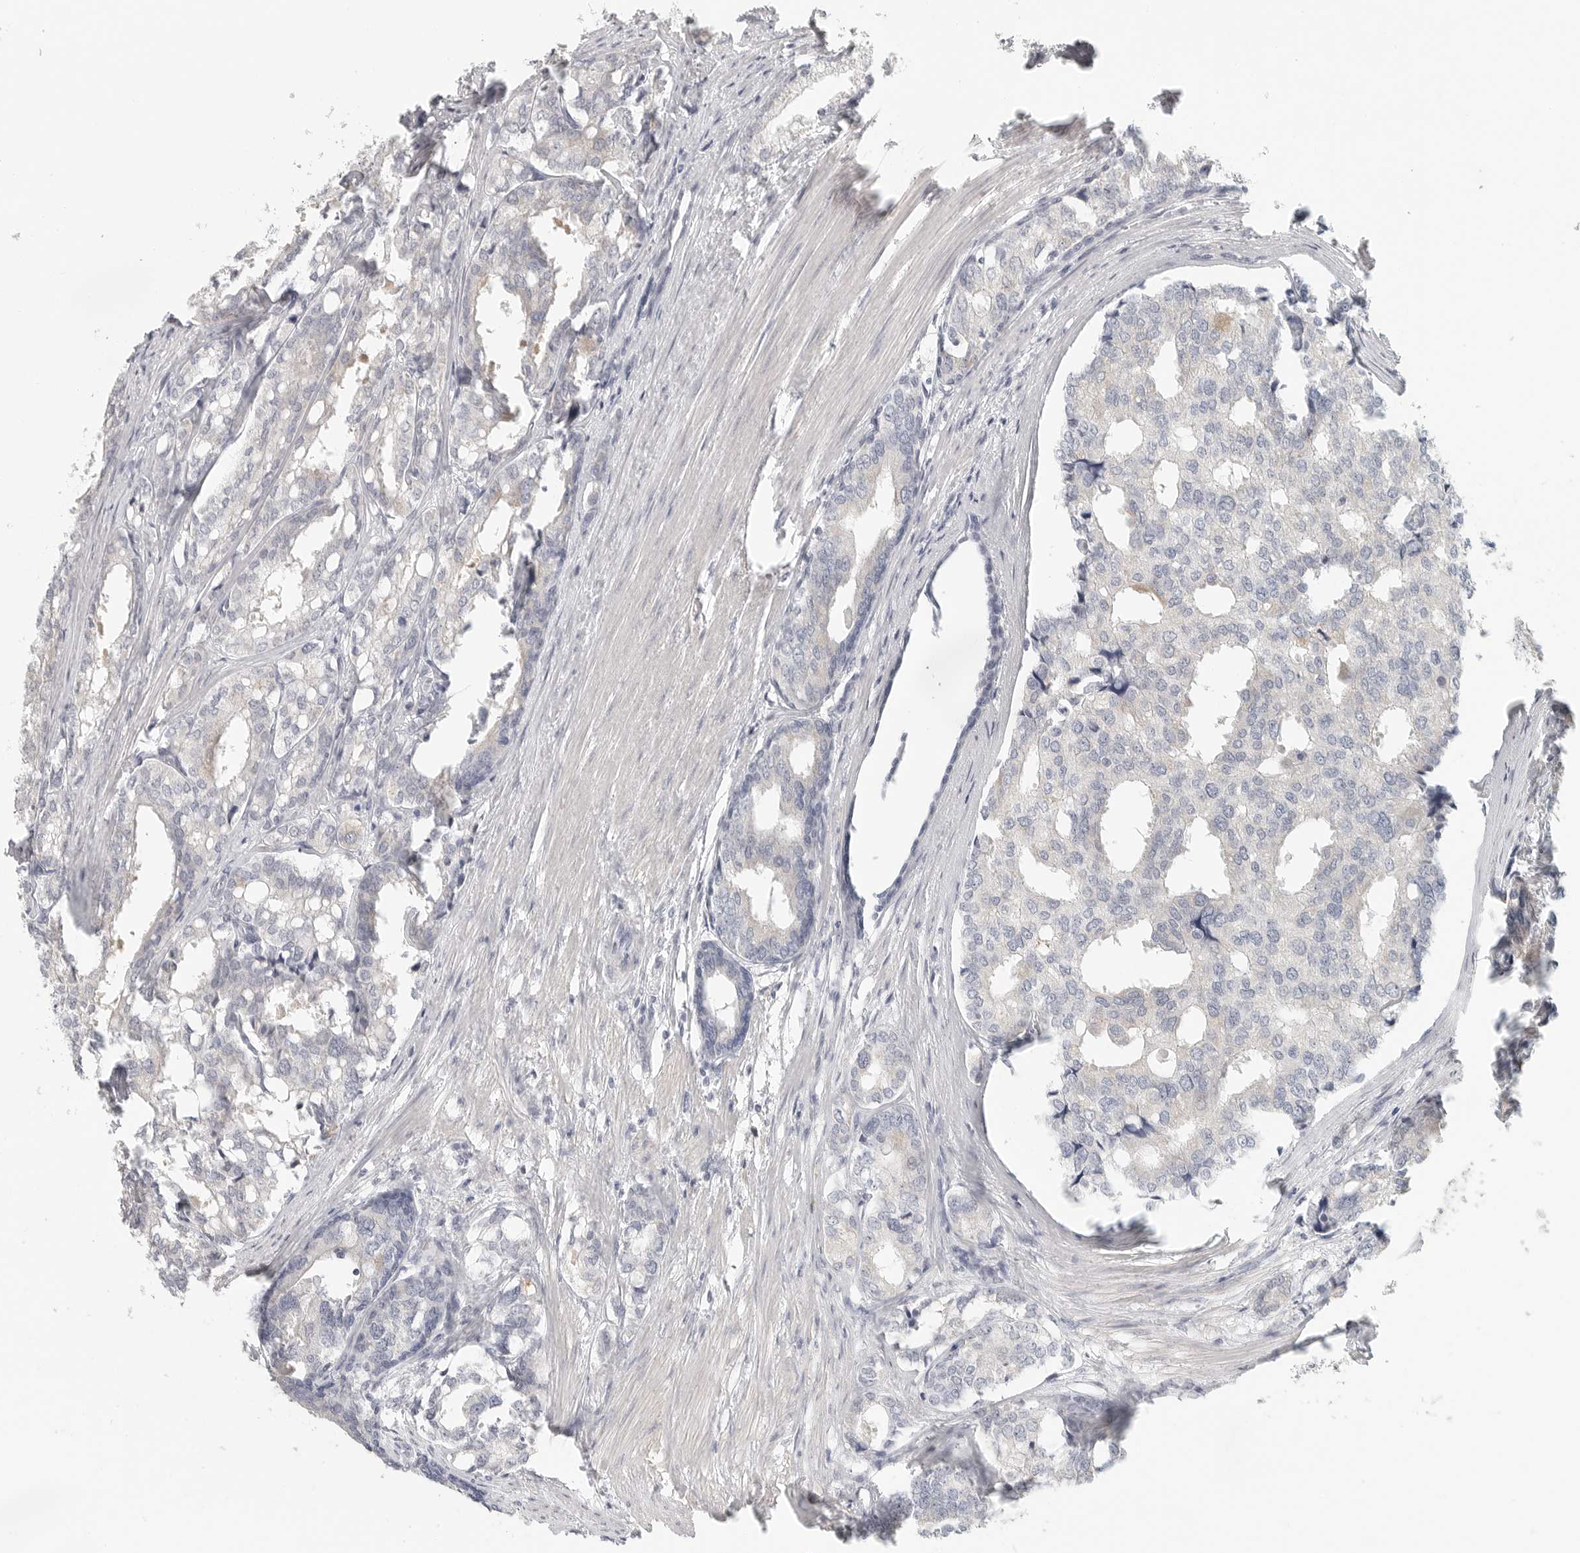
{"staining": {"intensity": "negative", "quantity": "none", "location": "none"}, "tissue": "prostate cancer", "cell_type": "Tumor cells", "image_type": "cancer", "snomed": [{"axis": "morphology", "description": "Adenocarcinoma, High grade"}, {"axis": "topography", "description": "Prostate"}], "caption": "Micrograph shows no significant protein expression in tumor cells of prostate high-grade adenocarcinoma.", "gene": "SLC25A36", "patient": {"sex": "male", "age": 50}}